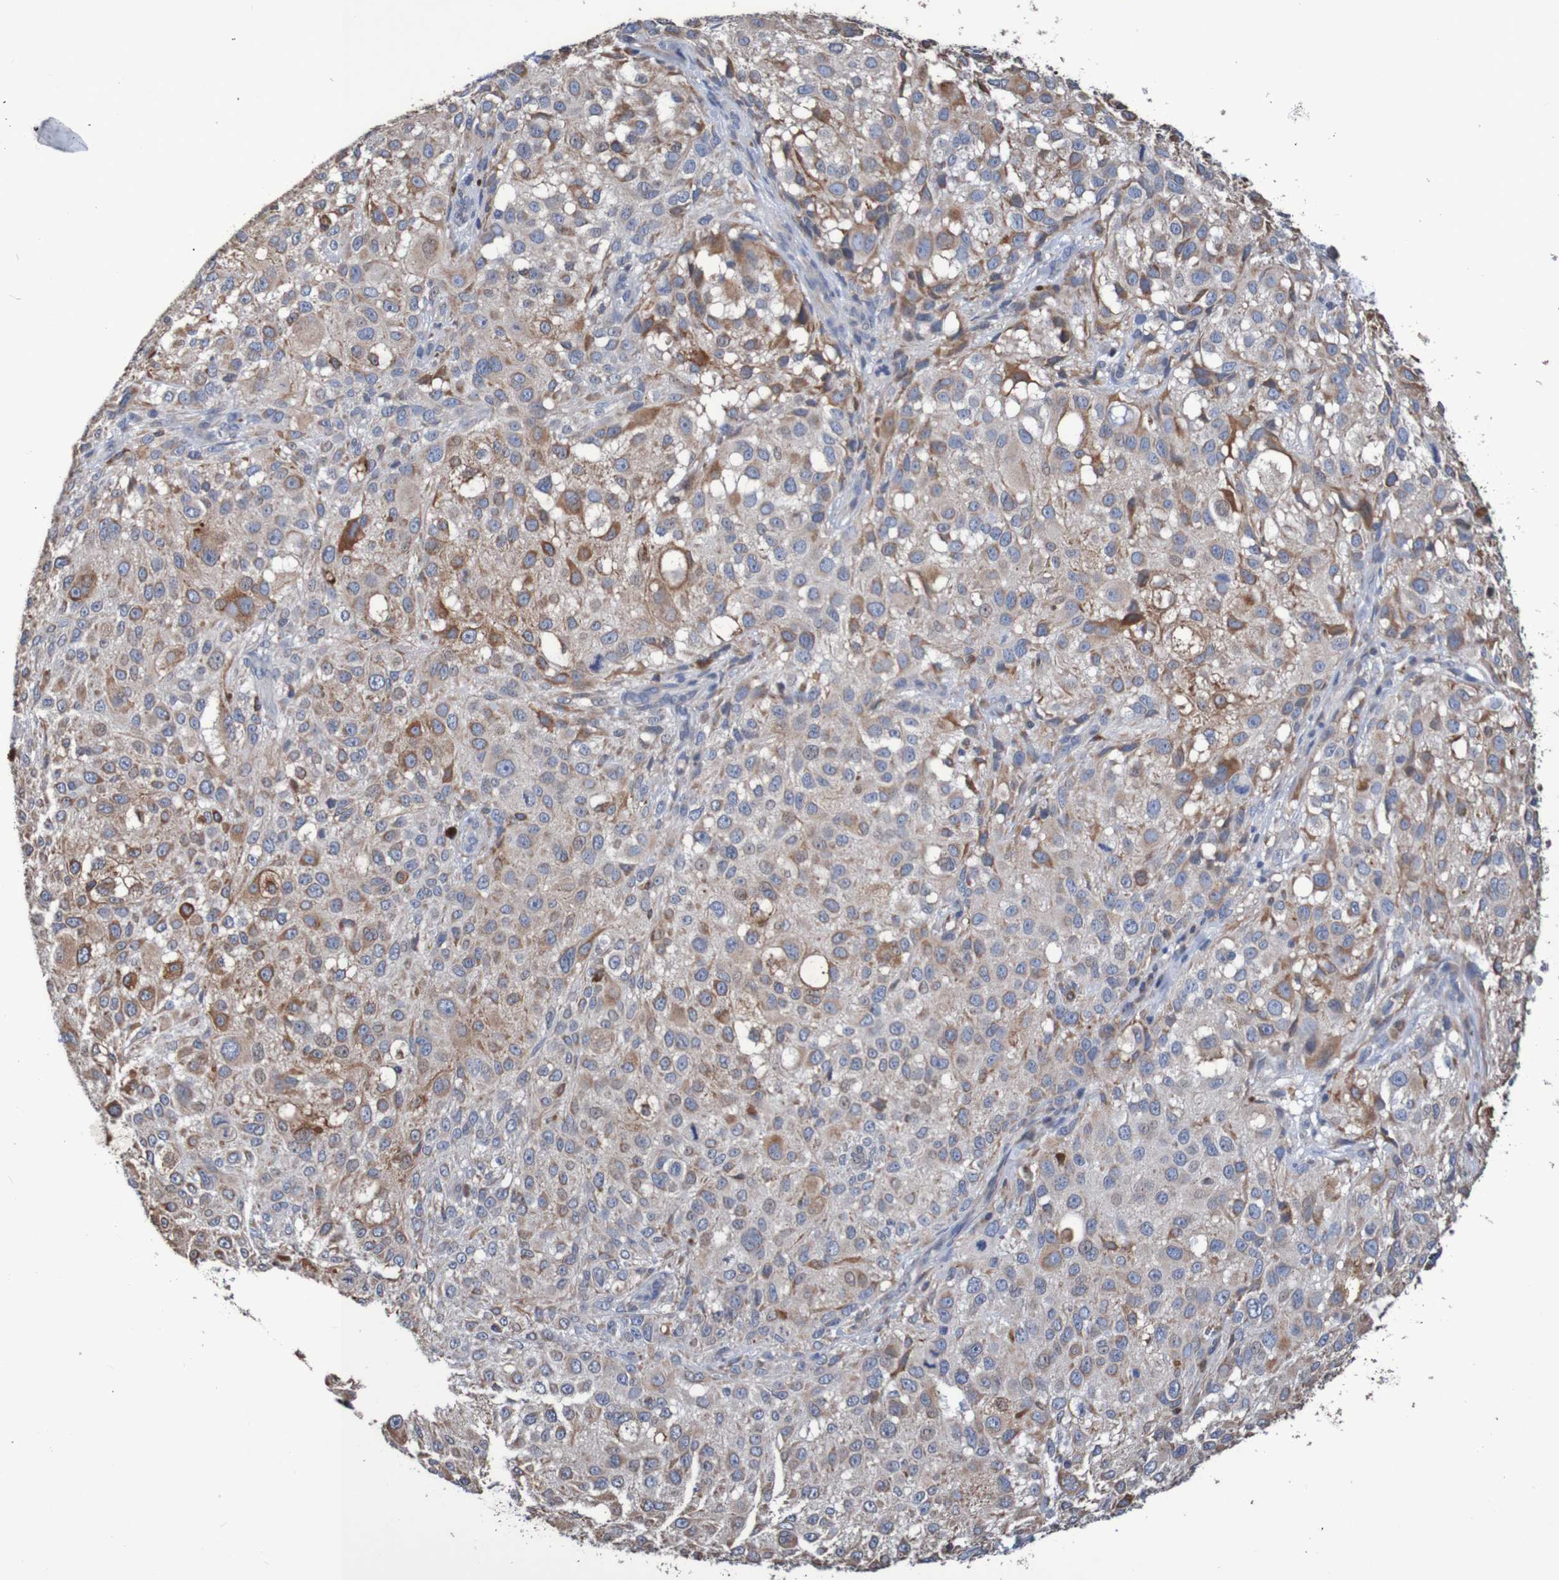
{"staining": {"intensity": "moderate", "quantity": "25%-75%", "location": "cytoplasmic/membranous"}, "tissue": "melanoma", "cell_type": "Tumor cells", "image_type": "cancer", "snomed": [{"axis": "morphology", "description": "Necrosis, NOS"}, {"axis": "morphology", "description": "Malignant melanoma, NOS"}, {"axis": "topography", "description": "Skin"}], "caption": "IHC staining of melanoma, which reveals medium levels of moderate cytoplasmic/membranous expression in about 25%-75% of tumor cells indicating moderate cytoplasmic/membranous protein positivity. The staining was performed using DAB (3,3'-diaminobenzidine) (brown) for protein detection and nuclei were counterstained in hematoxylin (blue).", "gene": "FIBP", "patient": {"sex": "female", "age": 87}}